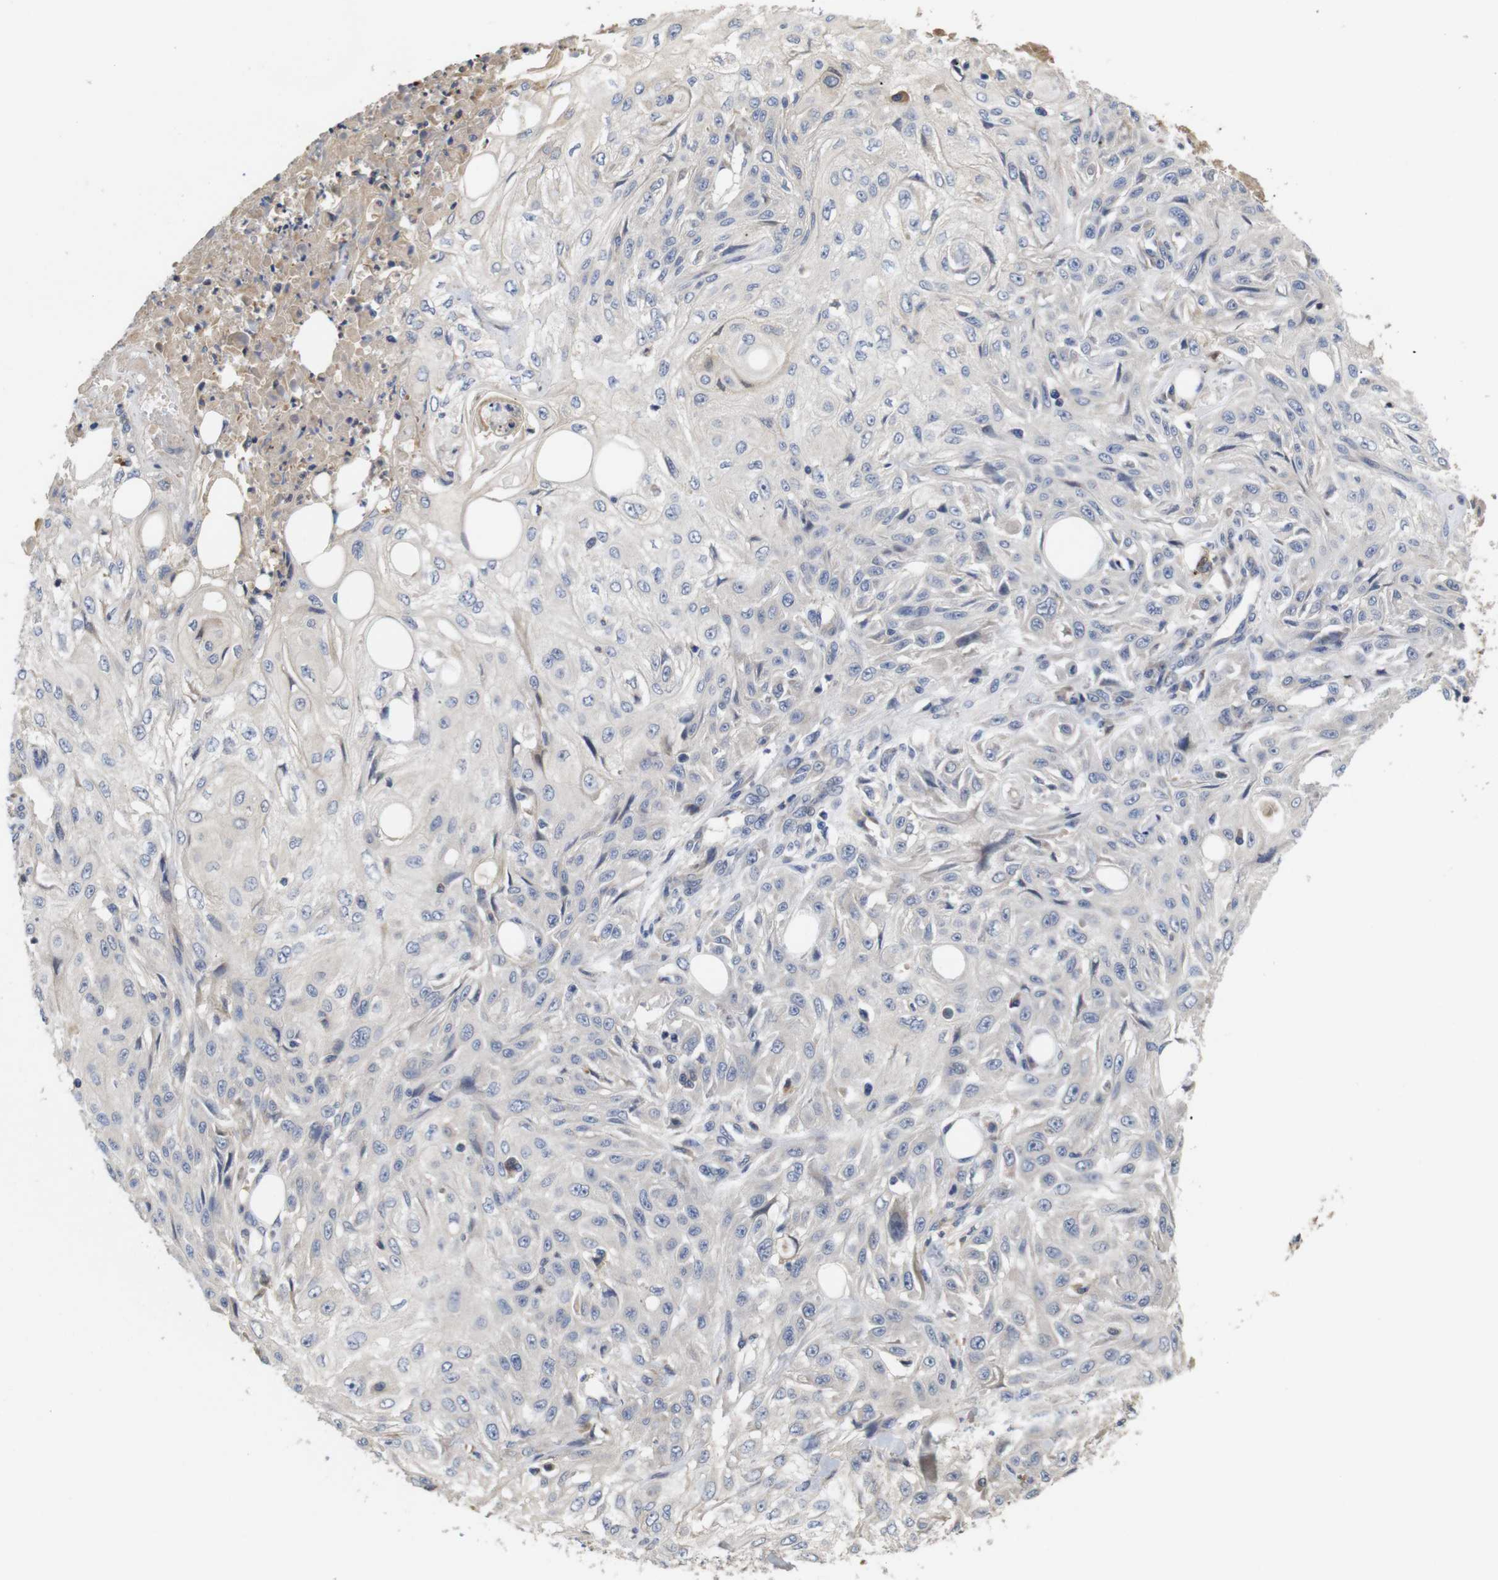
{"staining": {"intensity": "negative", "quantity": "none", "location": "none"}, "tissue": "skin cancer", "cell_type": "Tumor cells", "image_type": "cancer", "snomed": [{"axis": "morphology", "description": "Squamous cell carcinoma, NOS"}, {"axis": "topography", "description": "Skin"}], "caption": "Skin cancer was stained to show a protein in brown. There is no significant expression in tumor cells.", "gene": "SPRY3", "patient": {"sex": "male", "age": 75}}